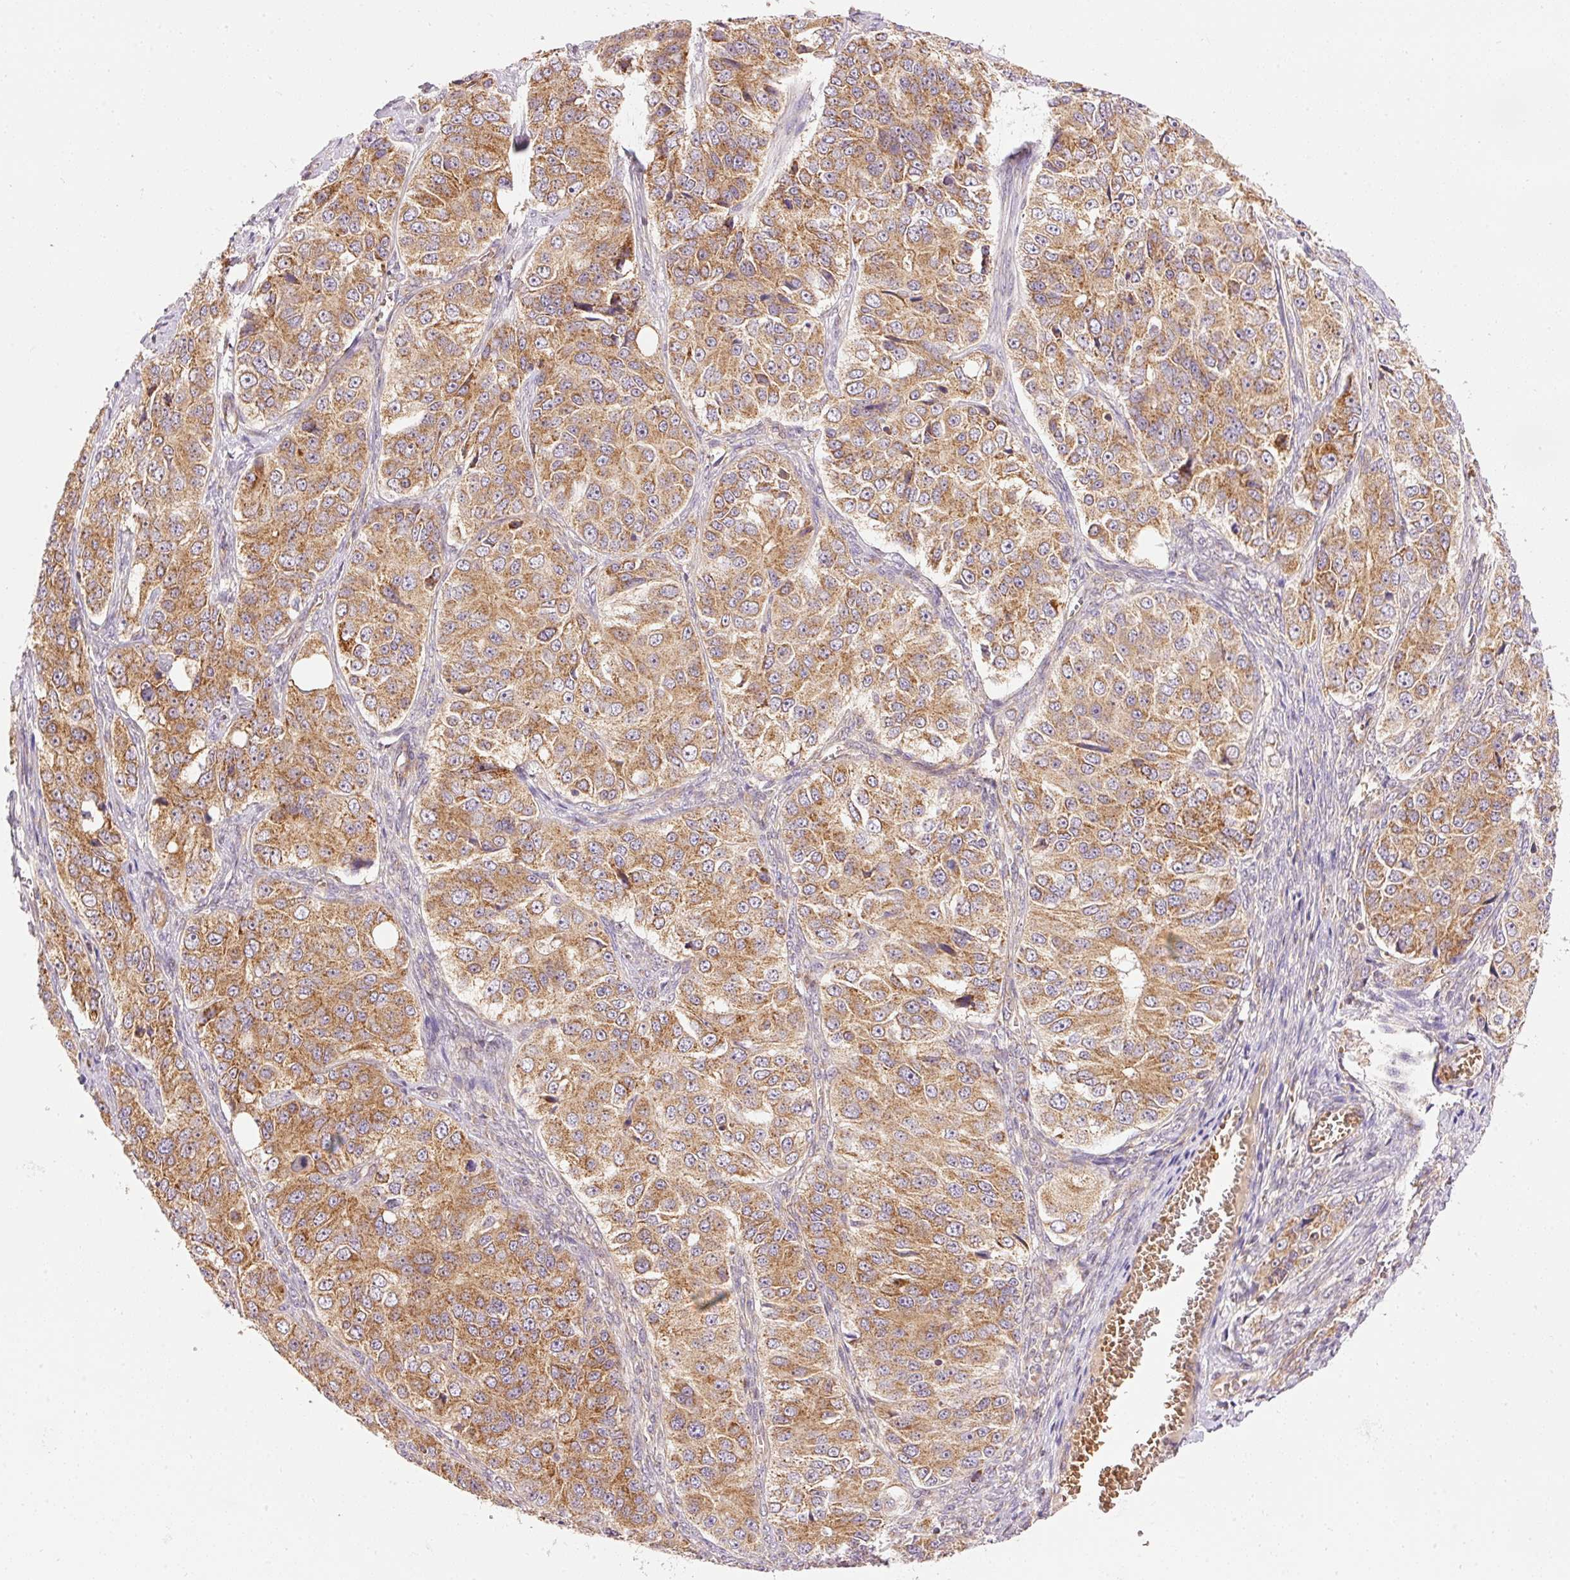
{"staining": {"intensity": "moderate", "quantity": ">75%", "location": "cytoplasmic/membranous"}, "tissue": "ovarian cancer", "cell_type": "Tumor cells", "image_type": "cancer", "snomed": [{"axis": "morphology", "description": "Carcinoma, endometroid"}, {"axis": "topography", "description": "Ovary"}], "caption": "Moderate cytoplasmic/membranous protein staining is identified in approximately >75% of tumor cells in endometroid carcinoma (ovarian).", "gene": "ADCY4", "patient": {"sex": "female", "age": 51}}